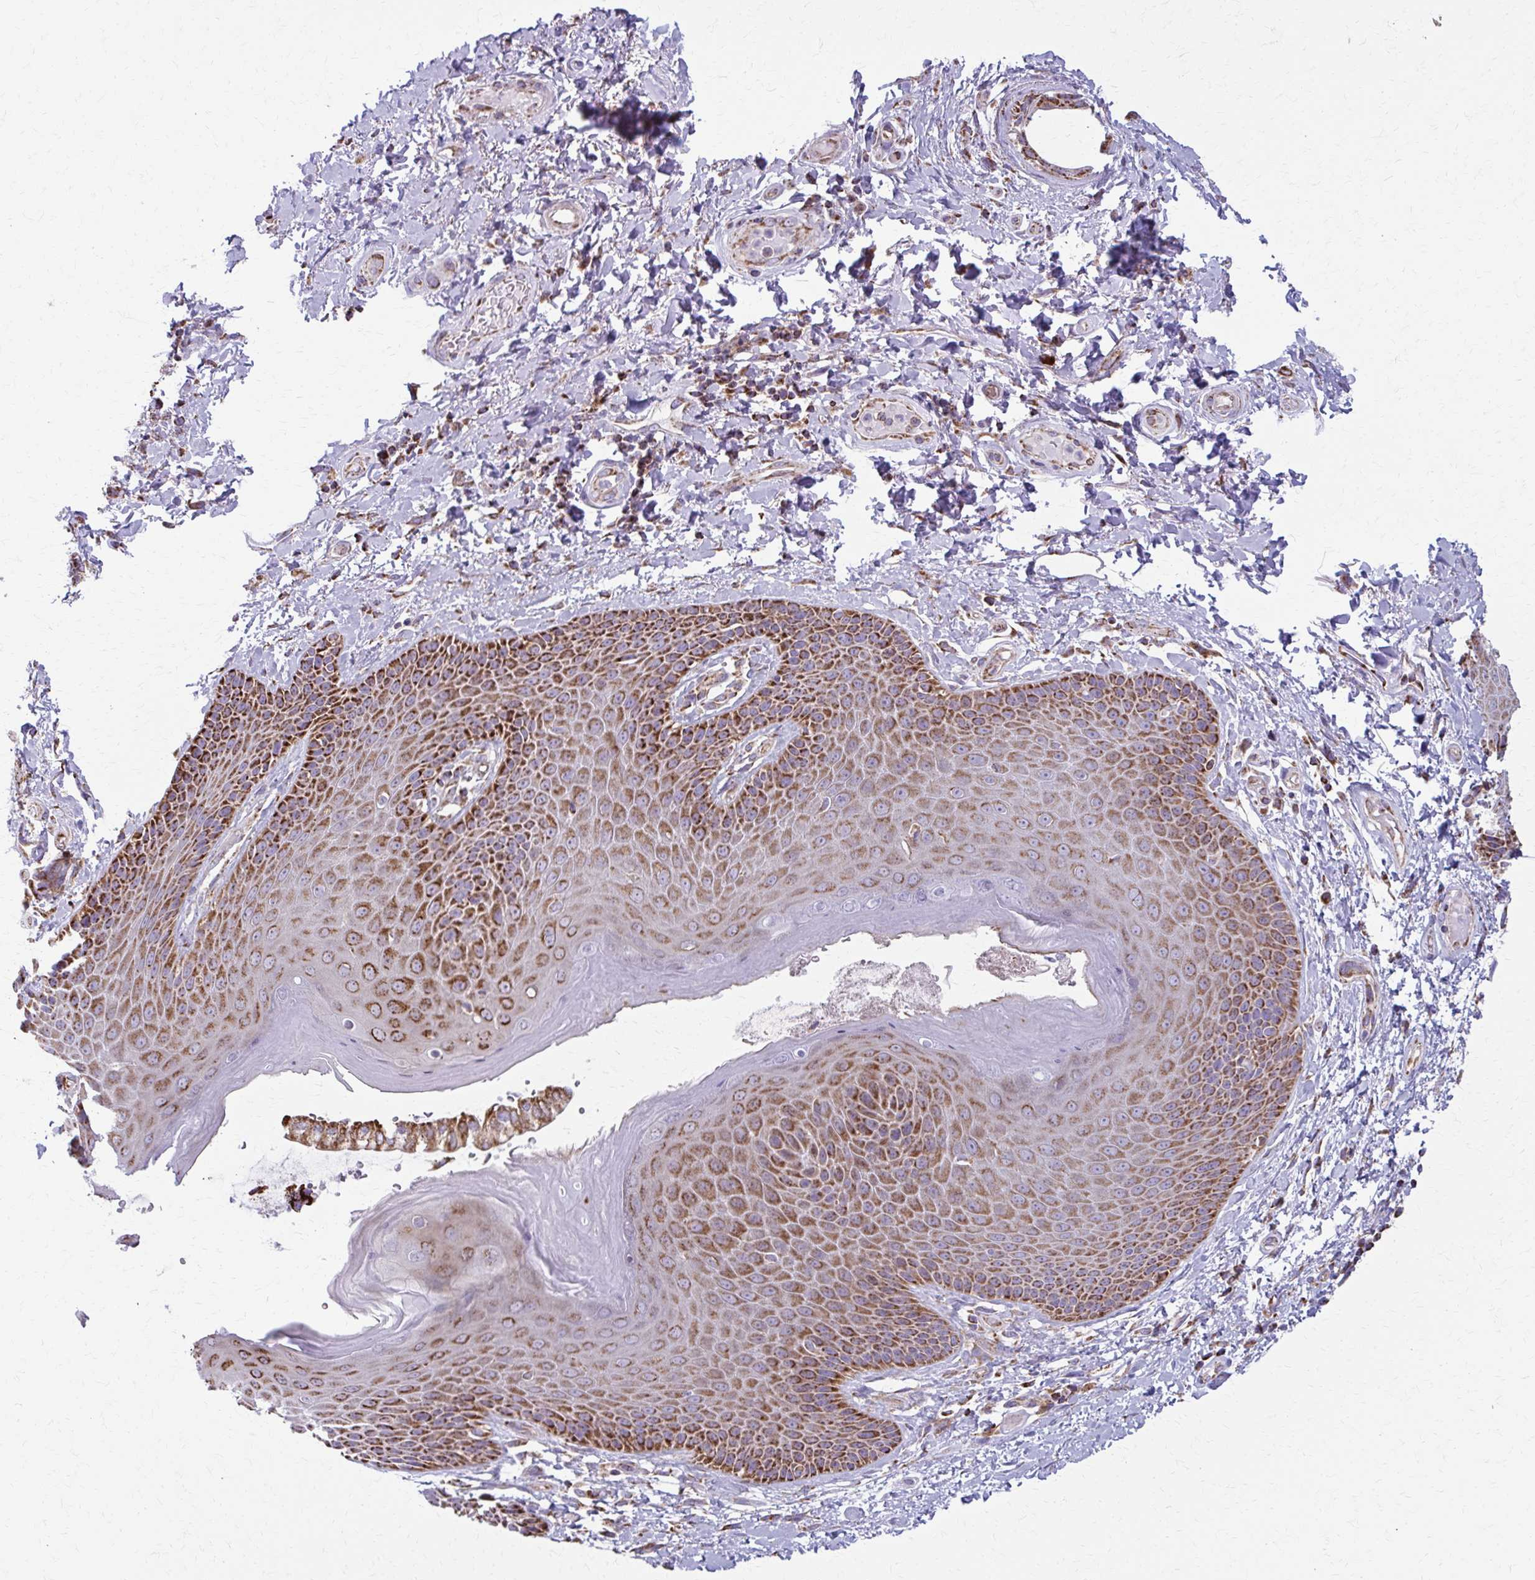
{"staining": {"intensity": "strong", "quantity": "25%-75%", "location": "cytoplasmic/membranous"}, "tissue": "skin", "cell_type": "Epidermal cells", "image_type": "normal", "snomed": [{"axis": "morphology", "description": "Normal tissue, NOS"}, {"axis": "topography", "description": "Anal"}, {"axis": "topography", "description": "Peripheral nerve tissue"}], "caption": "Skin stained with a brown dye demonstrates strong cytoplasmic/membranous positive staining in about 25%-75% of epidermal cells.", "gene": "TVP23A", "patient": {"sex": "male", "age": 51}}